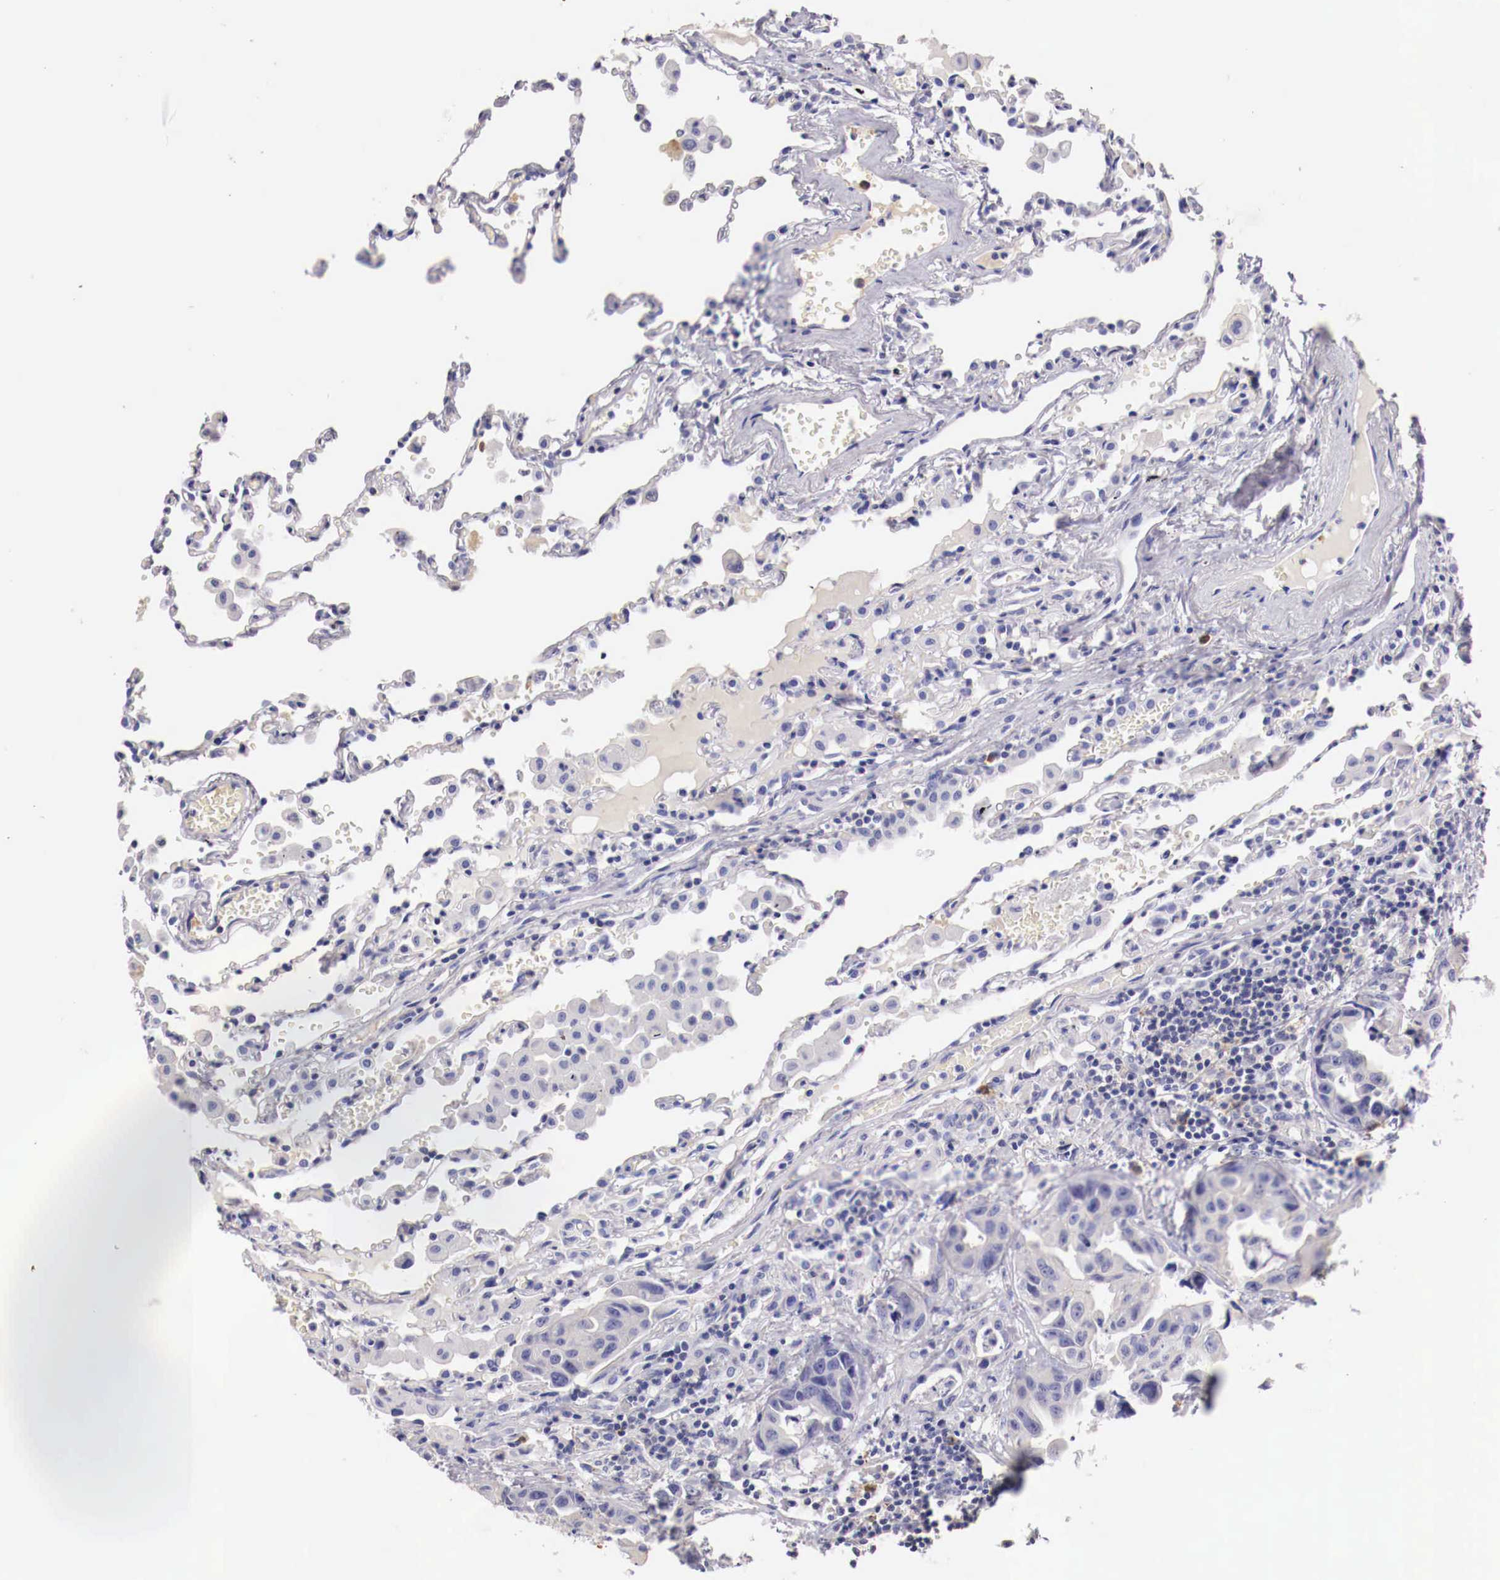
{"staining": {"intensity": "negative", "quantity": "none", "location": "none"}, "tissue": "lung cancer", "cell_type": "Tumor cells", "image_type": "cancer", "snomed": [{"axis": "morphology", "description": "Adenocarcinoma, NOS"}, {"axis": "topography", "description": "Lung"}], "caption": "The image displays no significant expression in tumor cells of lung adenocarcinoma.", "gene": "PITPNA", "patient": {"sex": "male", "age": 64}}